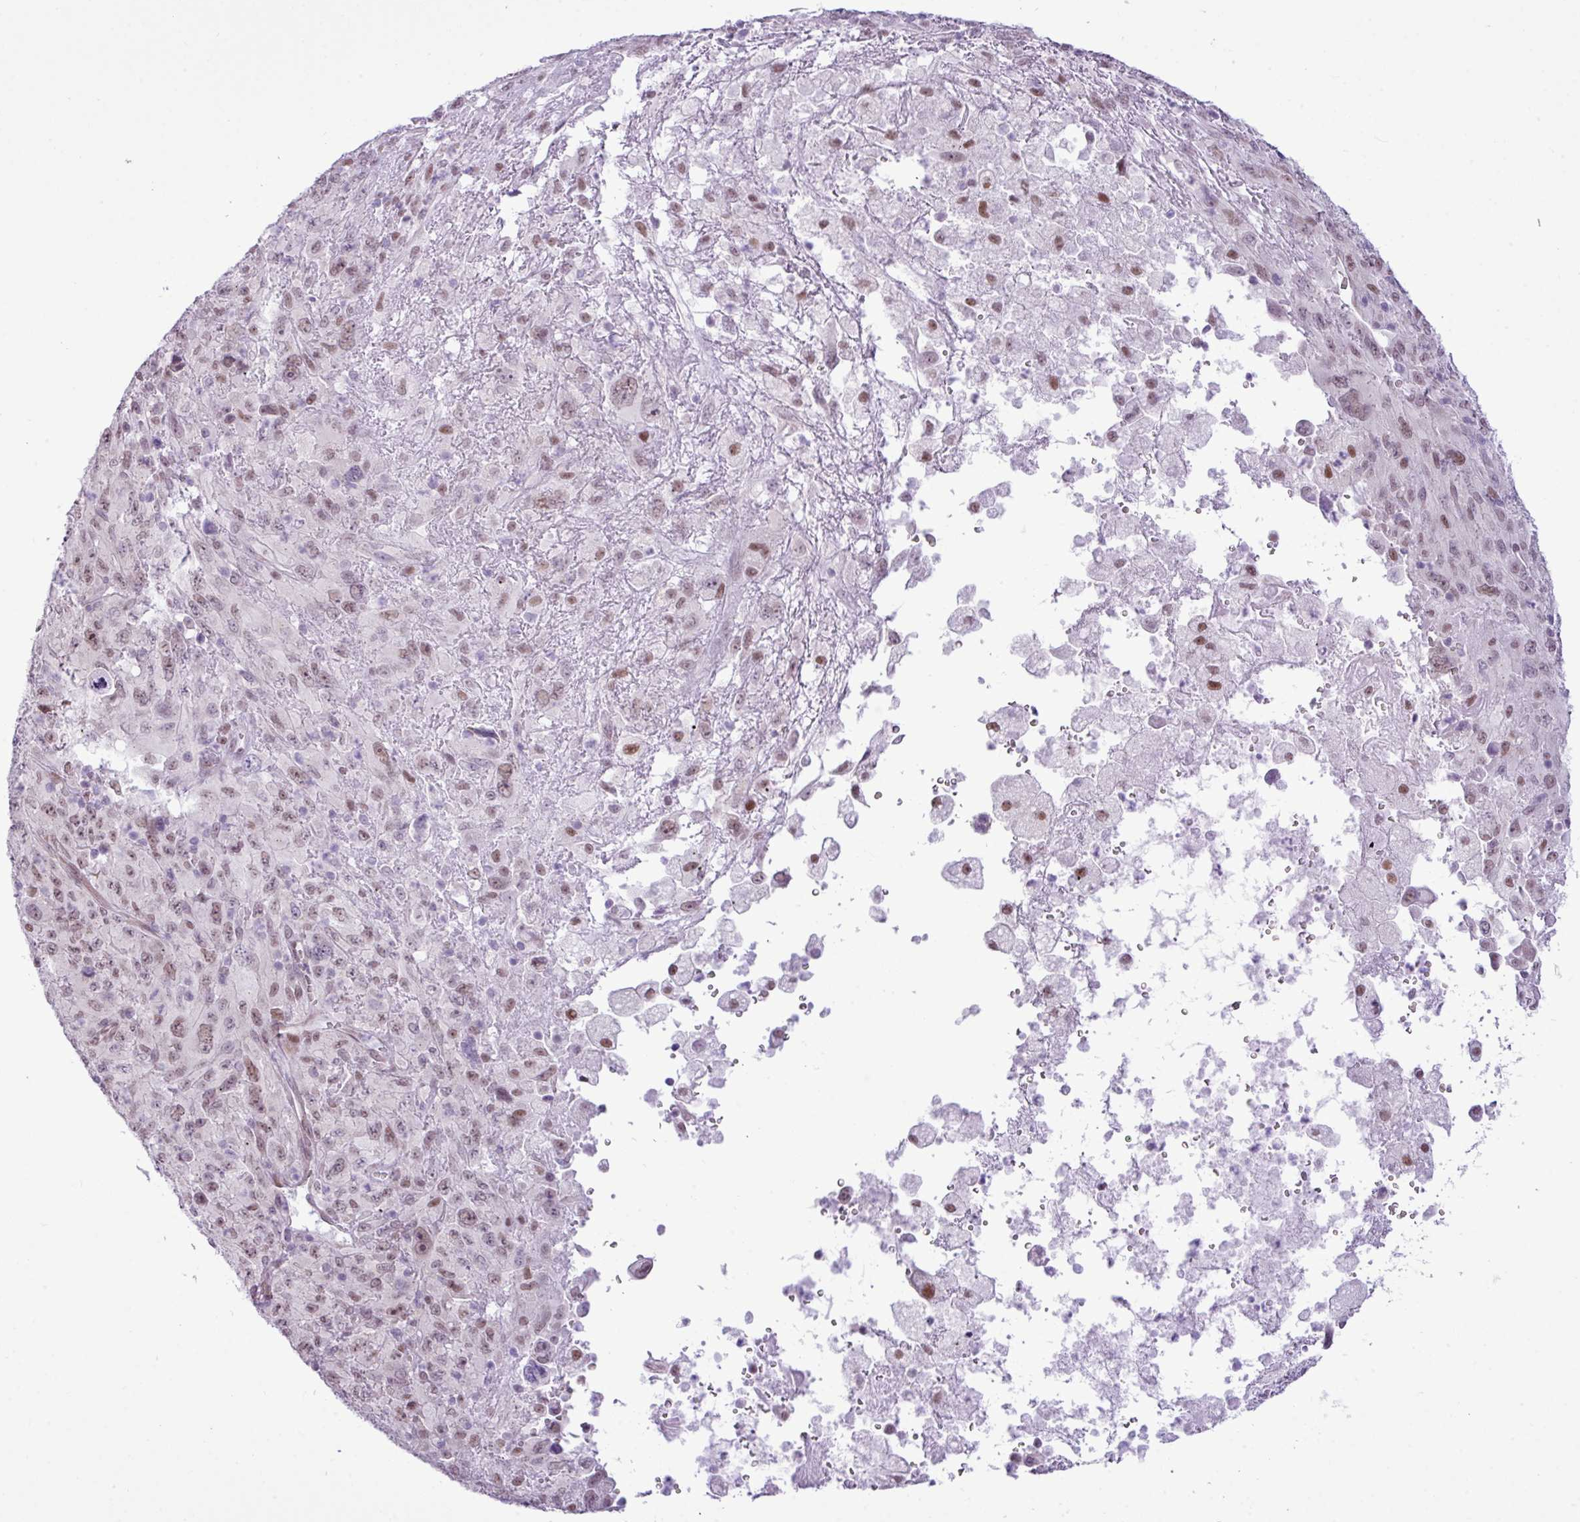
{"staining": {"intensity": "moderate", "quantity": "25%-75%", "location": "nuclear"}, "tissue": "melanoma", "cell_type": "Tumor cells", "image_type": "cancer", "snomed": [{"axis": "morphology", "description": "Malignant melanoma, Metastatic site"}, {"axis": "topography", "description": "Skin"}], "caption": "Protein staining of melanoma tissue shows moderate nuclear staining in about 25%-75% of tumor cells.", "gene": "ELOA2", "patient": {"sex": "female", "age": 56}}